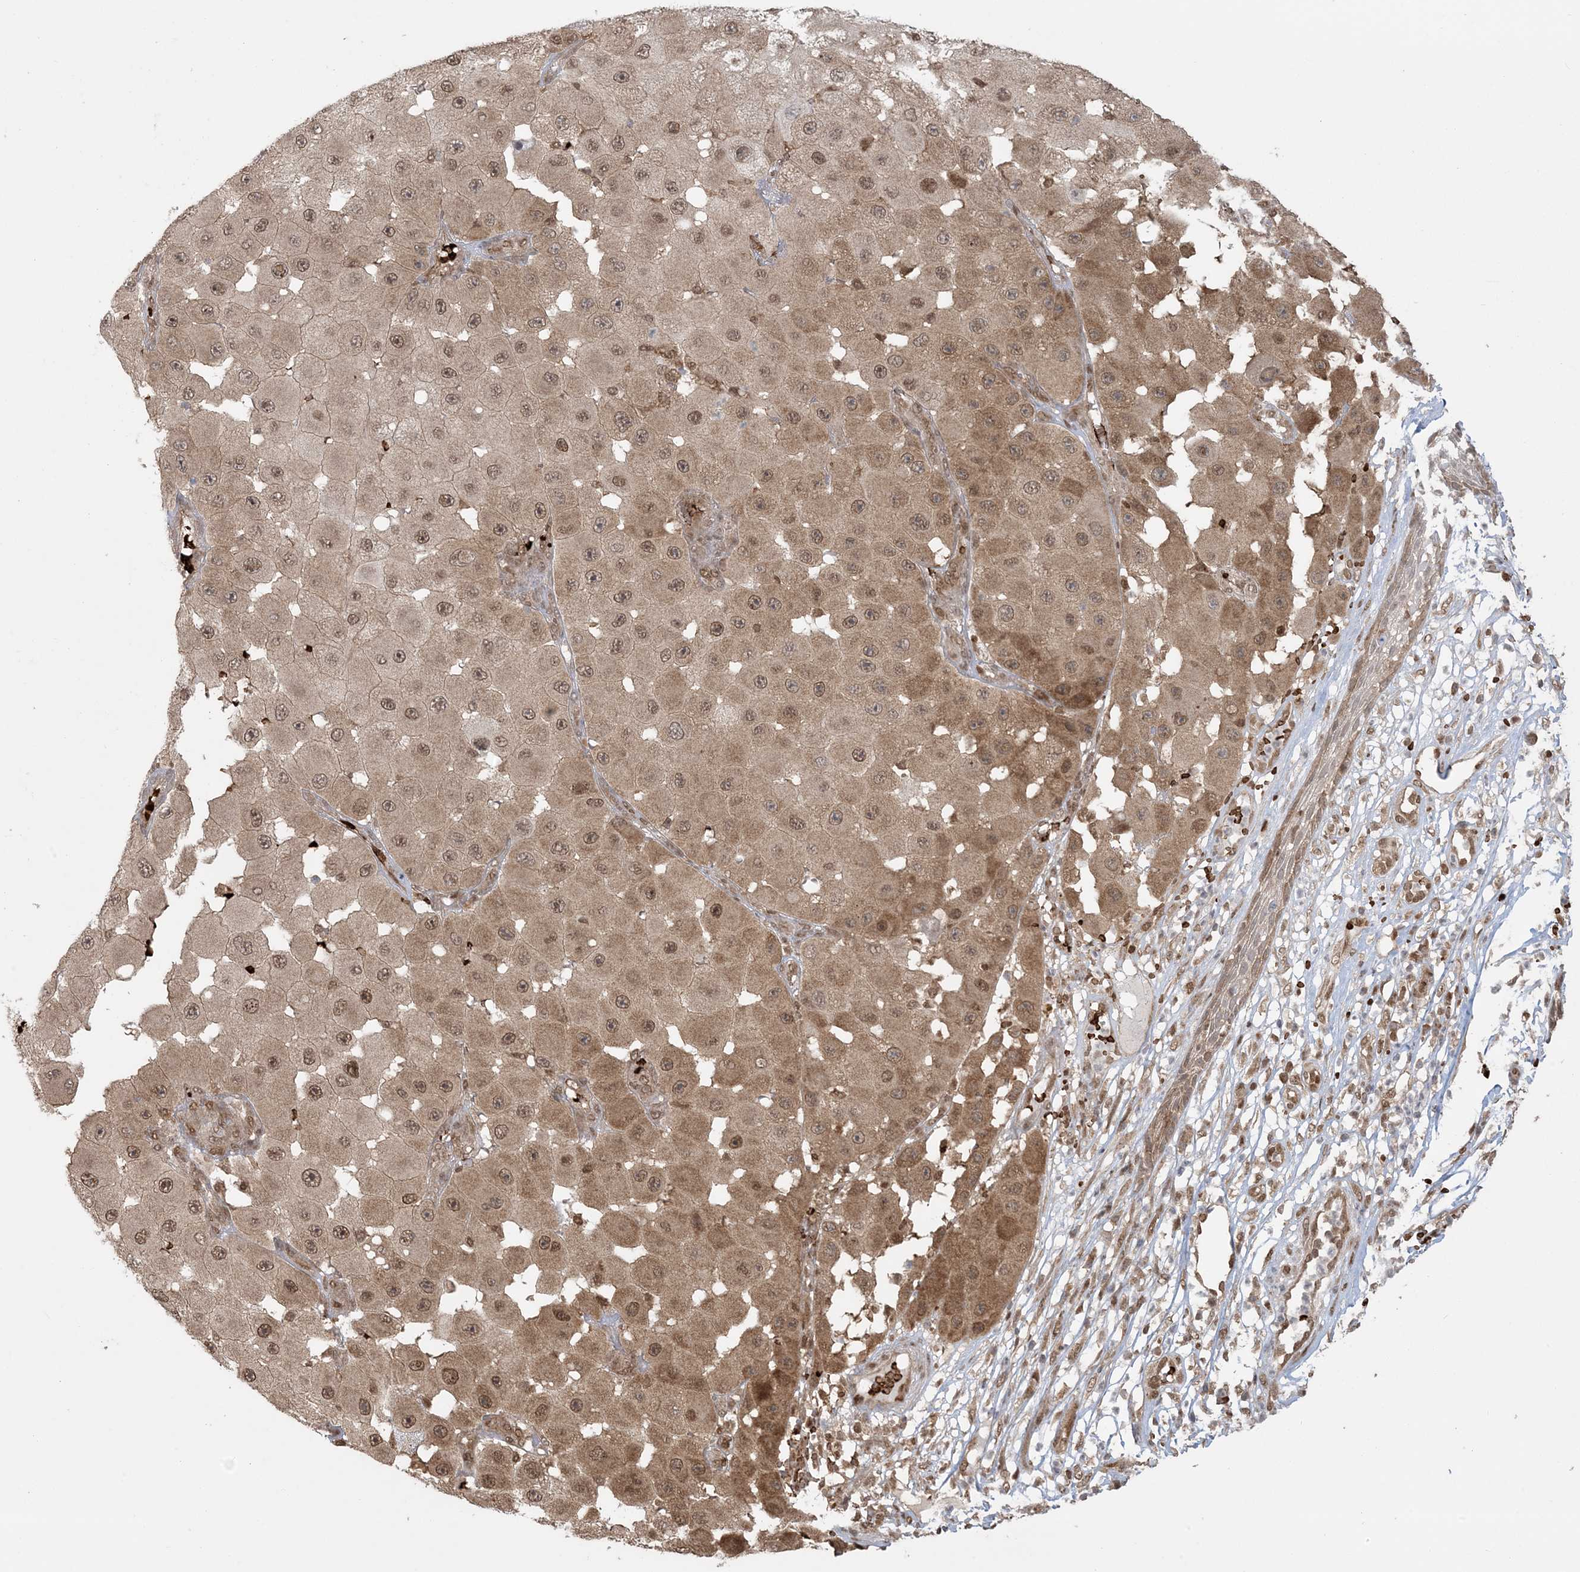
{"staining": {"intensity": "moderate", "quantity": "<25%", "location": "cytoplasmic/membranous,nuclear"}, "tissue": "melanoma", "cell_type": "Tumor cells", "image_type": "cancer", "snomed": [{"axis": "morphology", "description": "Malignant melanoma, NOS"}, {"axis": "topography", "description": "Skin"}], "caption": "An immunohistochemistry (IHC) image of neoplastic tissue is shown. Protein staining in brown labels moderate cytoplasmic/membranous and nuclear positivity in malignant melanoma within tumor cells.", "gene": "ABCF3", "patient": {"sex": "female", "age": 81}}